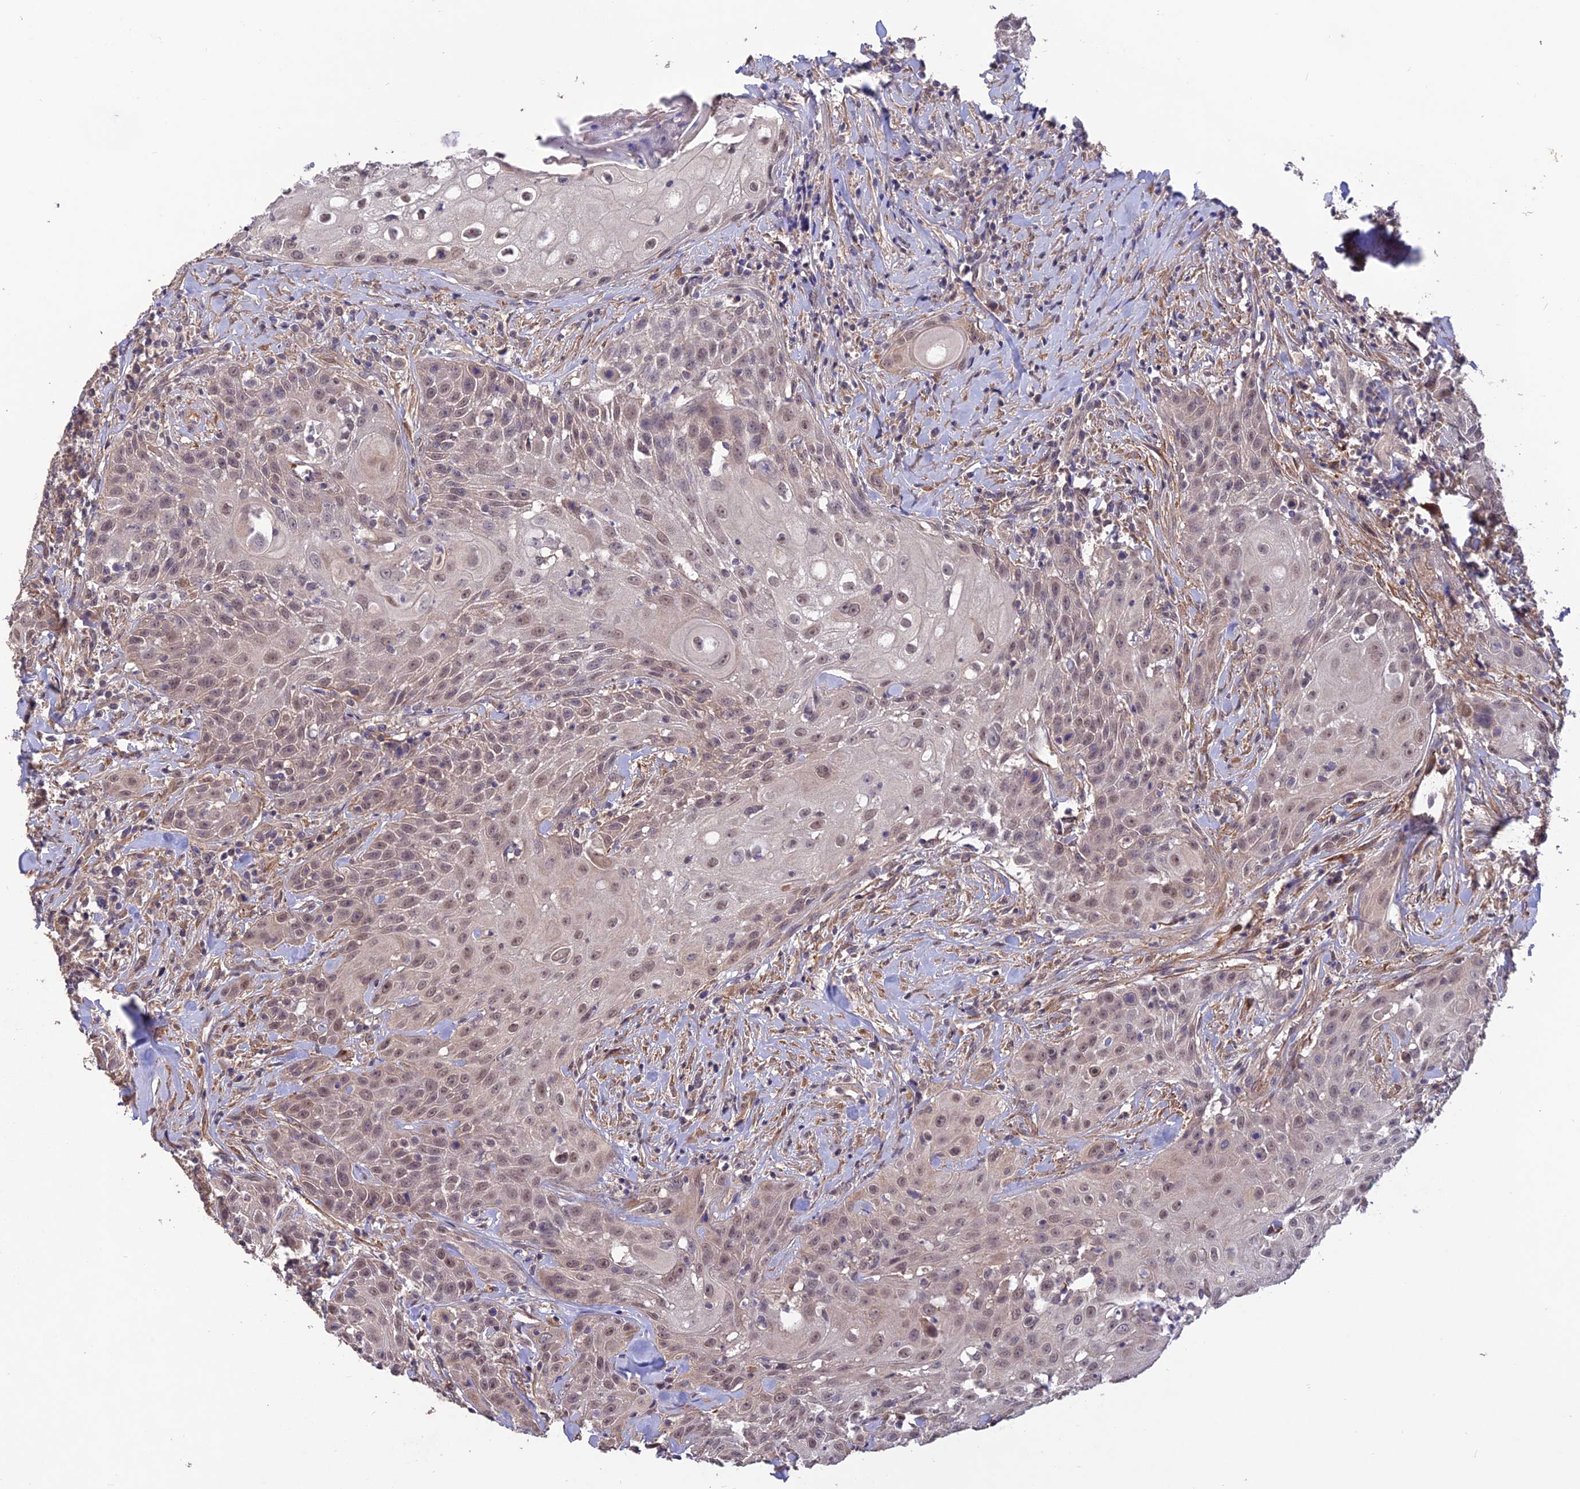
{"staining": {"intensity": "weak", "quantity": "<25%", "location": "nuclear"}, "tissue": "head and neck cancer", "cell_type": "Tumor cells", "image_type": "cancer", "snomed": [{"axis": "morphology", "description": "Squamous cell carcinoma, NOS"}, {"axis": "topography", "description": "Oral tissue"}, {"axis": "topography", "description": "Head-Neck"}], "caption": "A high-resolution histopathology image shows immunohistochemistry (IHC) staining of head and neck cancer, which displays no significant staining in tumor cells.", "gene": "PAGR1", "patient": {"sex": "female", "age": 82}}